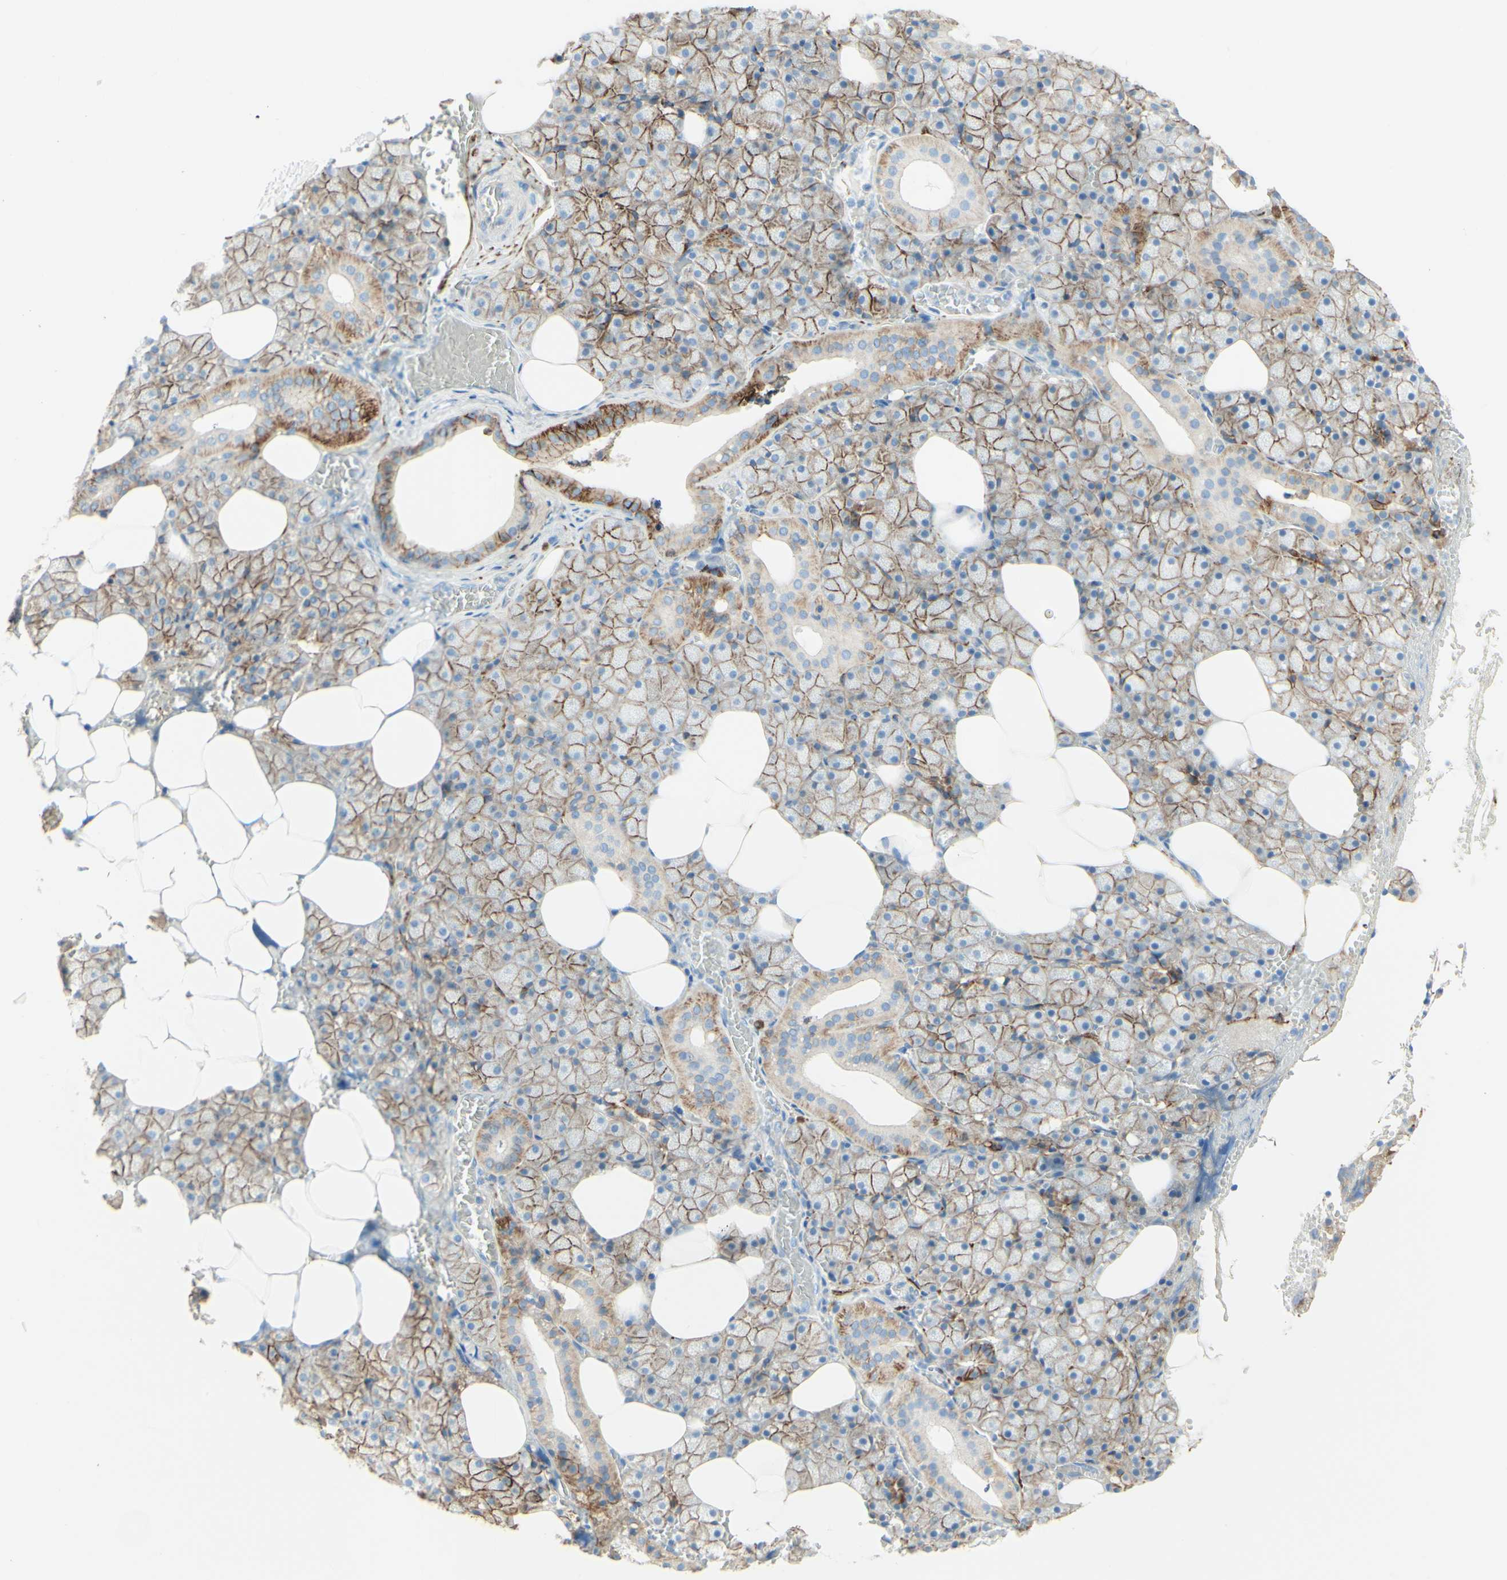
{"staining": {"intensity": "moderate", "quantity": ">75%", "location": "cytoplasmic/membranous"}, "tissue": "salivary gland", "cell_type": "Glandular cells", "image_type": "normal", "snomed": [{"axis": "morphology", "description": "Normal tissue, NOS"}, {"axis": "topography", "description": "Salivary gland"}], "caption": "Immunohistochemistry (IHC) staining of unremarkable salivary gland, which reveals medium levels of moderate cytoplasmic/membranous expression in about >75% of glandular cells indicating moderate cytoplasmic/membranous protein staining. The staining was performed using DAB (brown) for protein detection and nuclei were counterstained in hematoxylin (blue).", "gene": "ALCAM", "patient": {"sex": "male", "age": 62}}